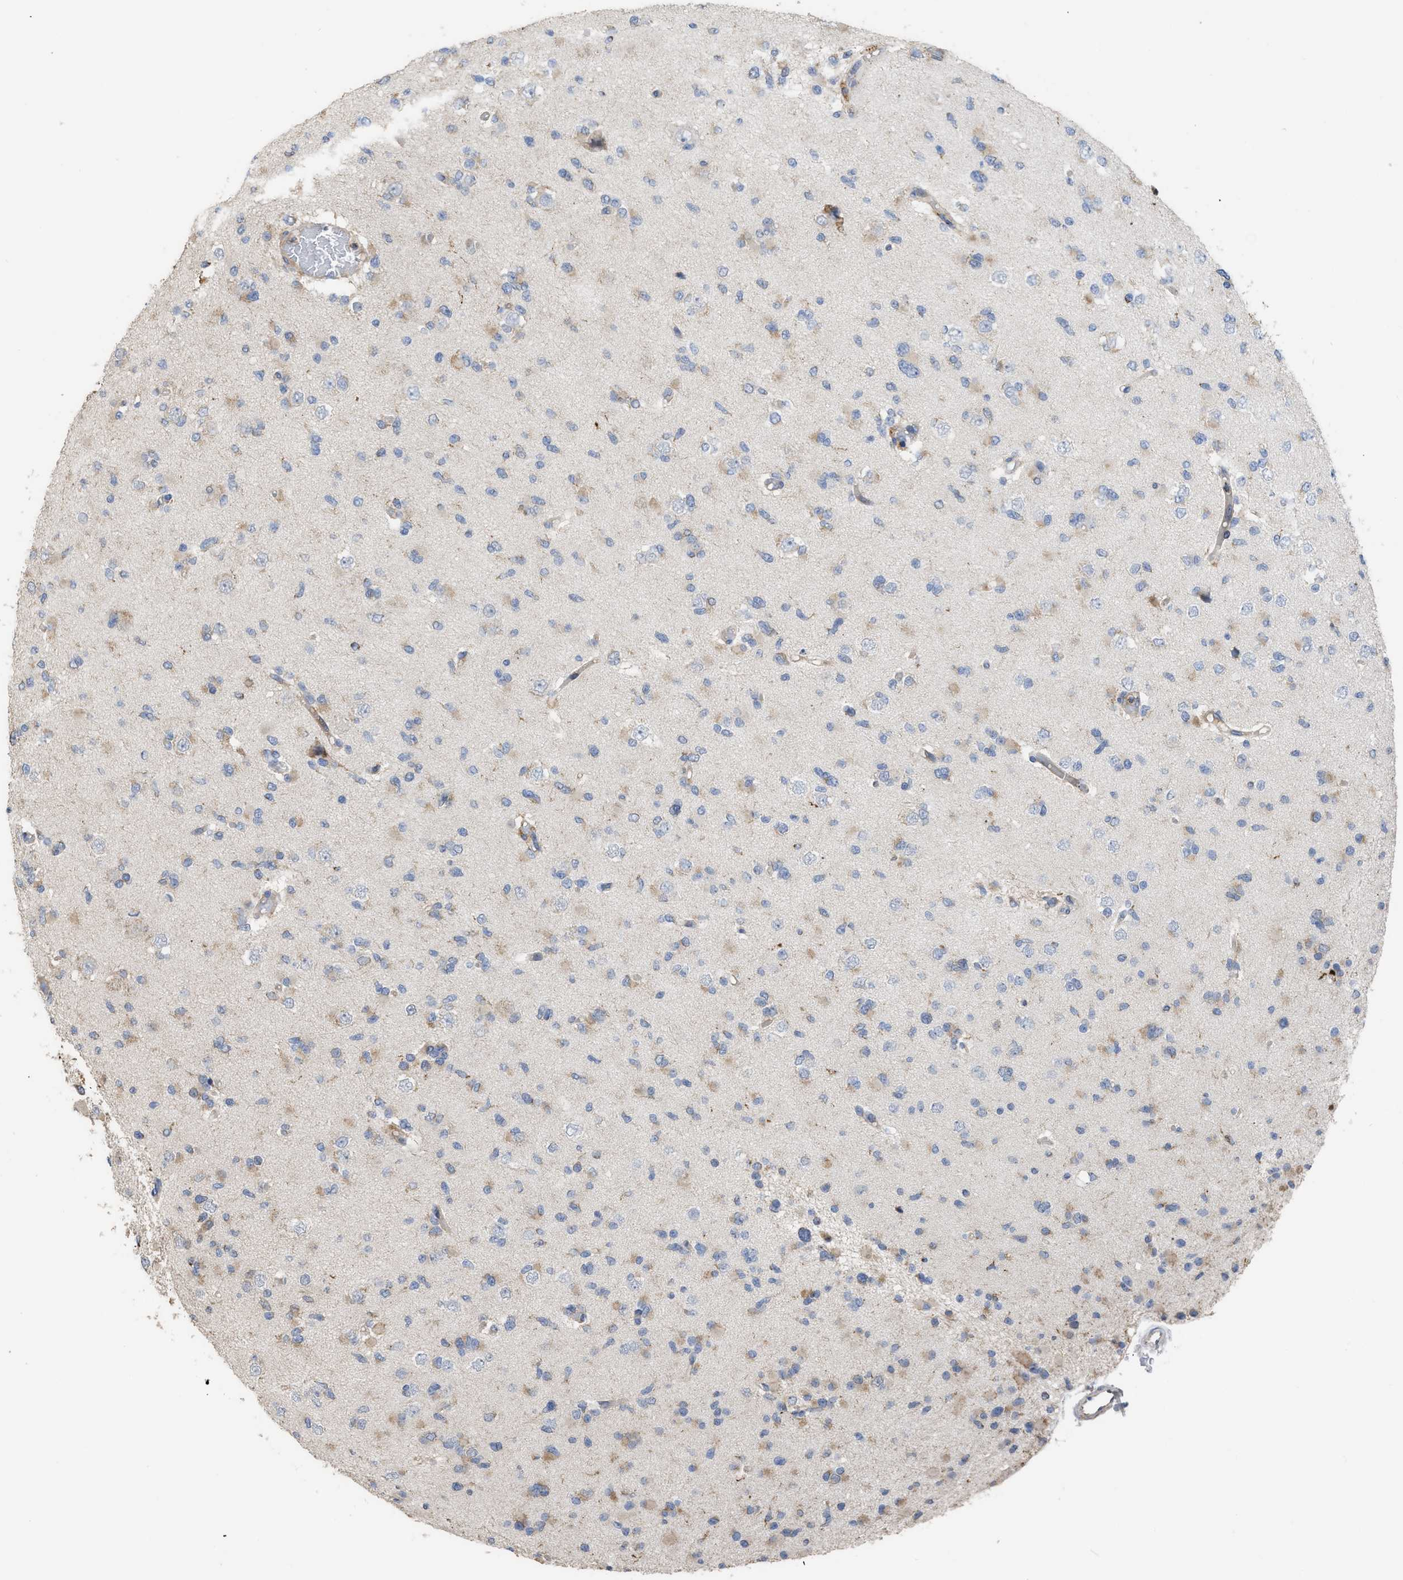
{"staining": {"intensity": "weak", "quantity": ">75%", "location": "cytoplasmic/membranous"}, "tissue": "glioma", "cell_type": "Tumor cells", "image_type": "cancer", "snomed": [{"axis": "morphology", "description": "Glioma, malignant, Low grade"}, {"axis": "topography", "description": "Brain"}], "caption": "Glioma tissue shows weak cytoplasmic/membranous expression in approximately >75% of tumor cells", "gene": "AK2", "patient": {"sex": "female", "age": 22}}